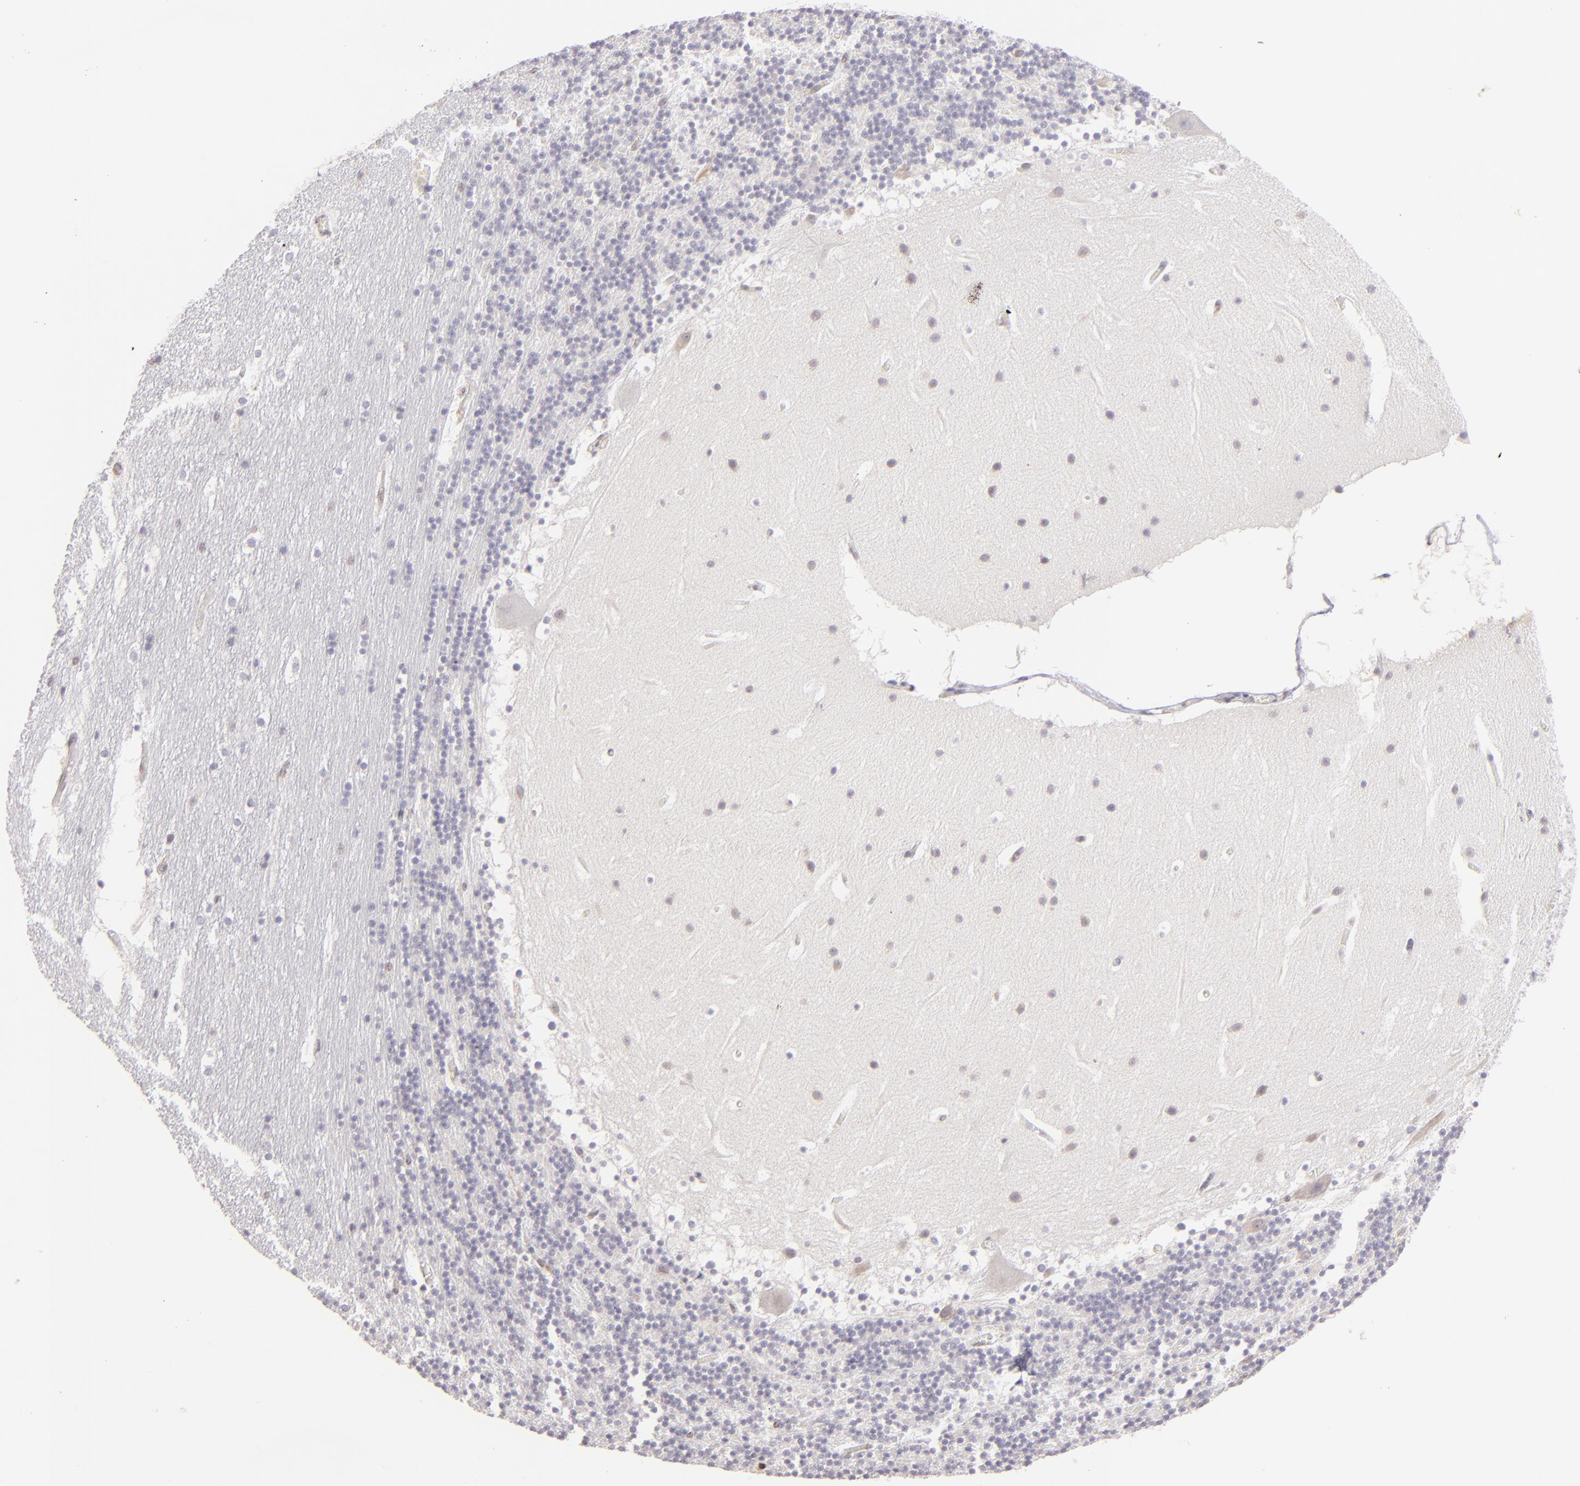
{"staining": {"intensity": "negative", "quantity": "none", "location": "none"}, "tissue": "cerebellum", "cell_type": "Cells in granular layer", "image_type": "normal", "snomed": [{"axis": "morphology", "description": "Normal tissue, NOS"}, {"axis": "topography", "description": "Cerebellum"}], "caption": "This image is of unremarkable cerebellum stained with IHC to label a protein in brown with the nuclei are counter-stained blue. There is no positivity in cells in granular layer. Brightfield microscopy of immunohistochemistry stained with DAB (brown) and hematoxylin (blue), captured at high magnification.", "gene": "MAGEA1", "patient": {"sex": "male", "age": 45}}